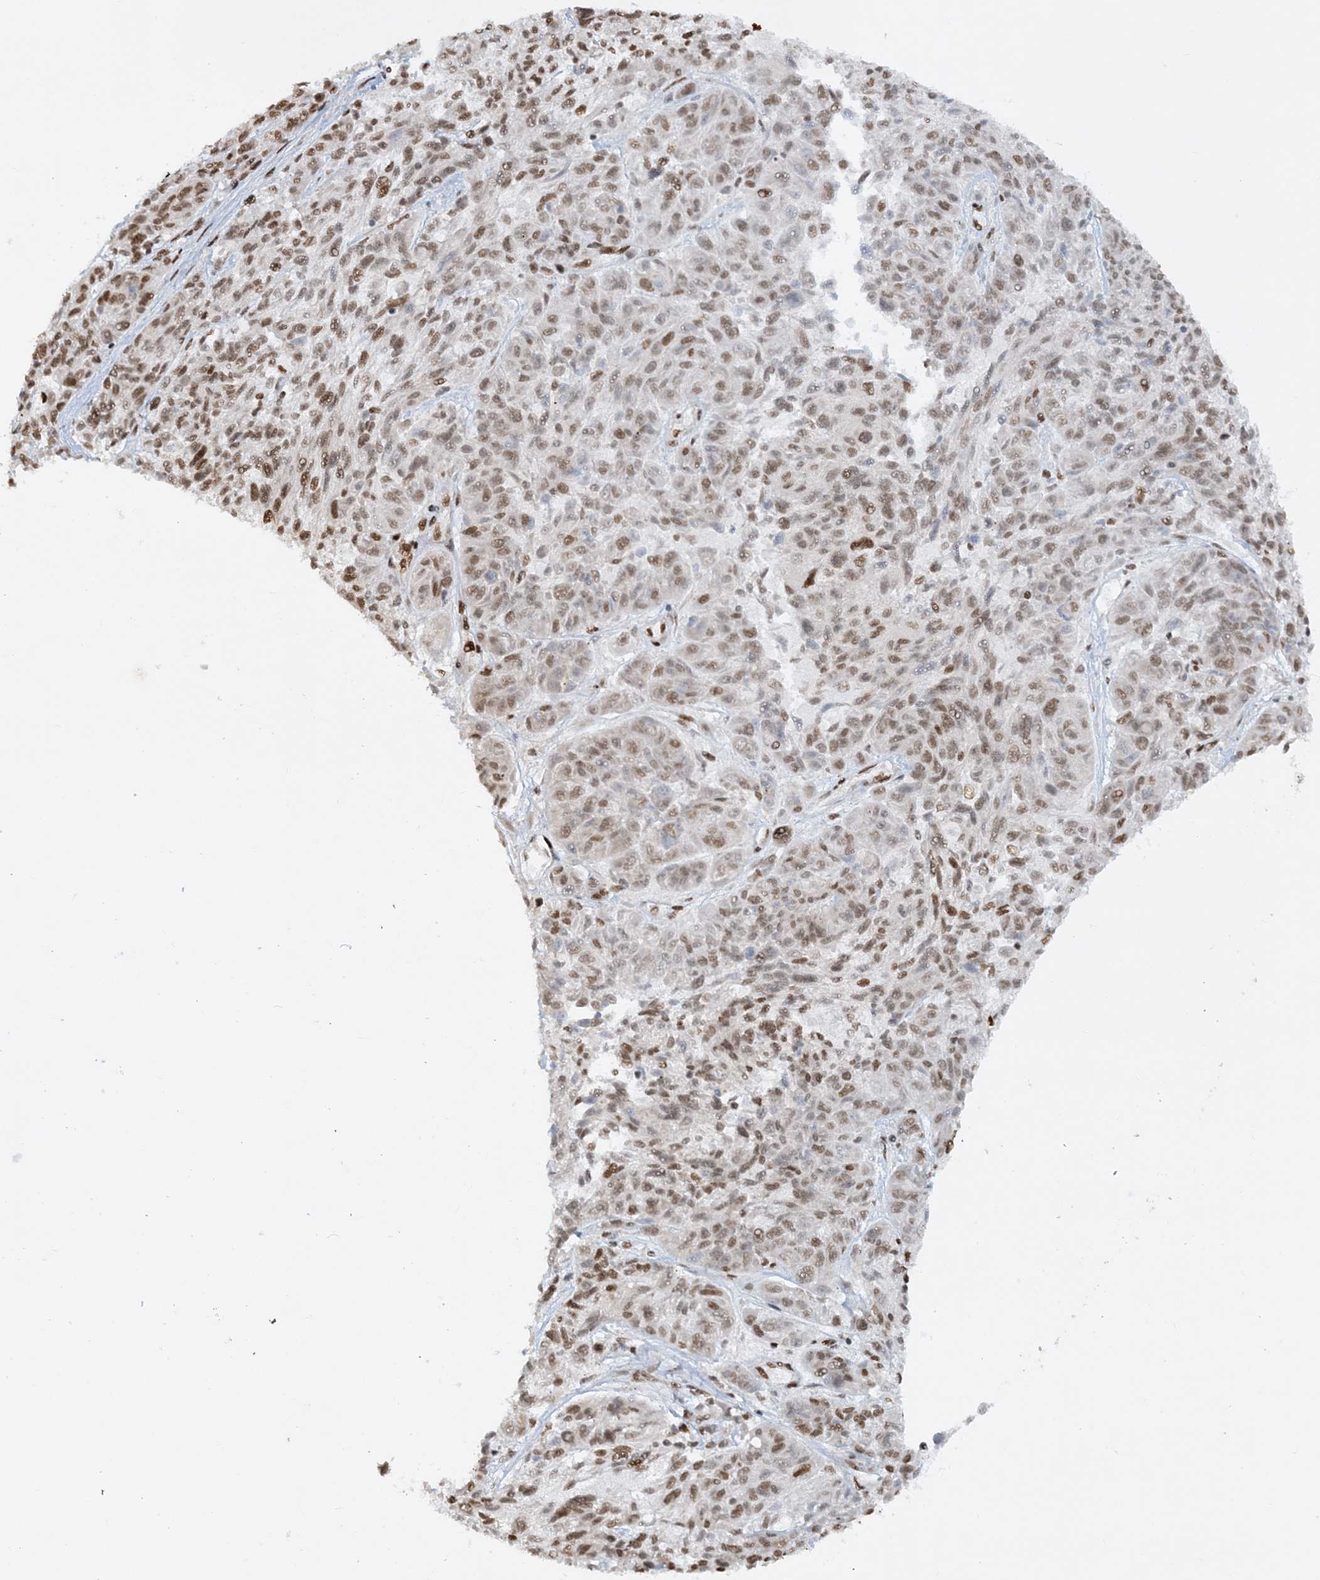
{"staining": {"intensity": "moderate", "quantity": ">75%", "location": "nuclear"}, "tissue": "melanoma", "cell_type": "Tumor cells", "image_type": "cancer", "snomed": [{"axis": "morphology", "description": "Malignant melanoma, NOS"}, {"axis": "topography", "description": "Skin"}], "caption": "A medium amount of moderate nuclear expression is identified in approximately >75% of tumor cells in malignant melanoma tissue. Nuclei are stained in blue.", "gene": "DELE1", "patient": {"sex": "male", "age": 53}}